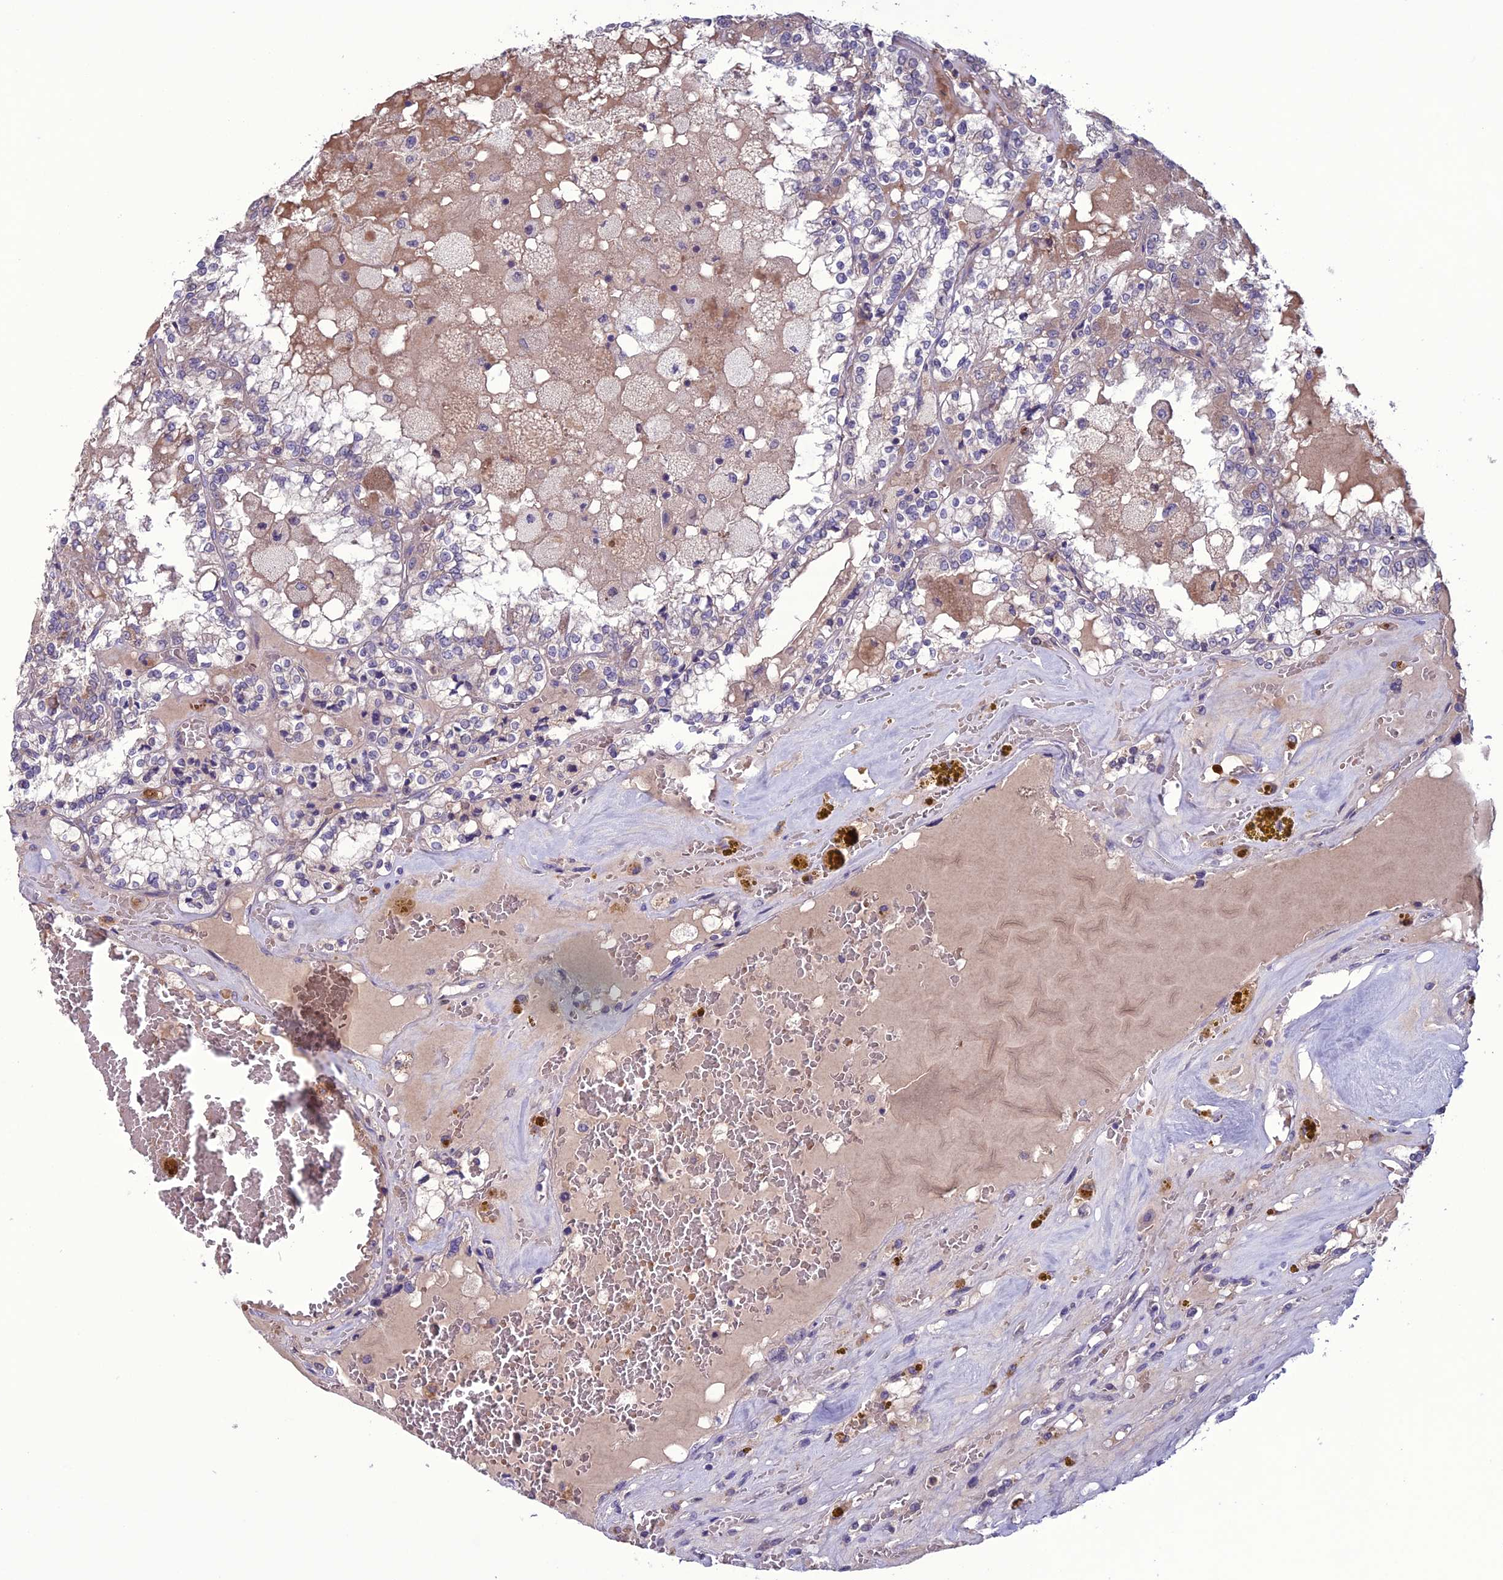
{"staining": {"intensity": "weak", "quantity": "<25%", "location": "cytoplasmic/membranous"}, "tissue": "renal cancer", "cell_type": "Tumor cells", "image_type": "cancer", "snomed": [{"axis": "morphology", "description": "Adenocarcinoma, NOS"}, {"axis": "topography", "description": "Kidney"}], "caption": "Immunohistochemistry (IHC) histopathology image of renal cancer stained for a protein (brown), which reveals no staining in tumor cells.", "gene": "C2orf76", "patient": {"sex": "female", "age": 56}}